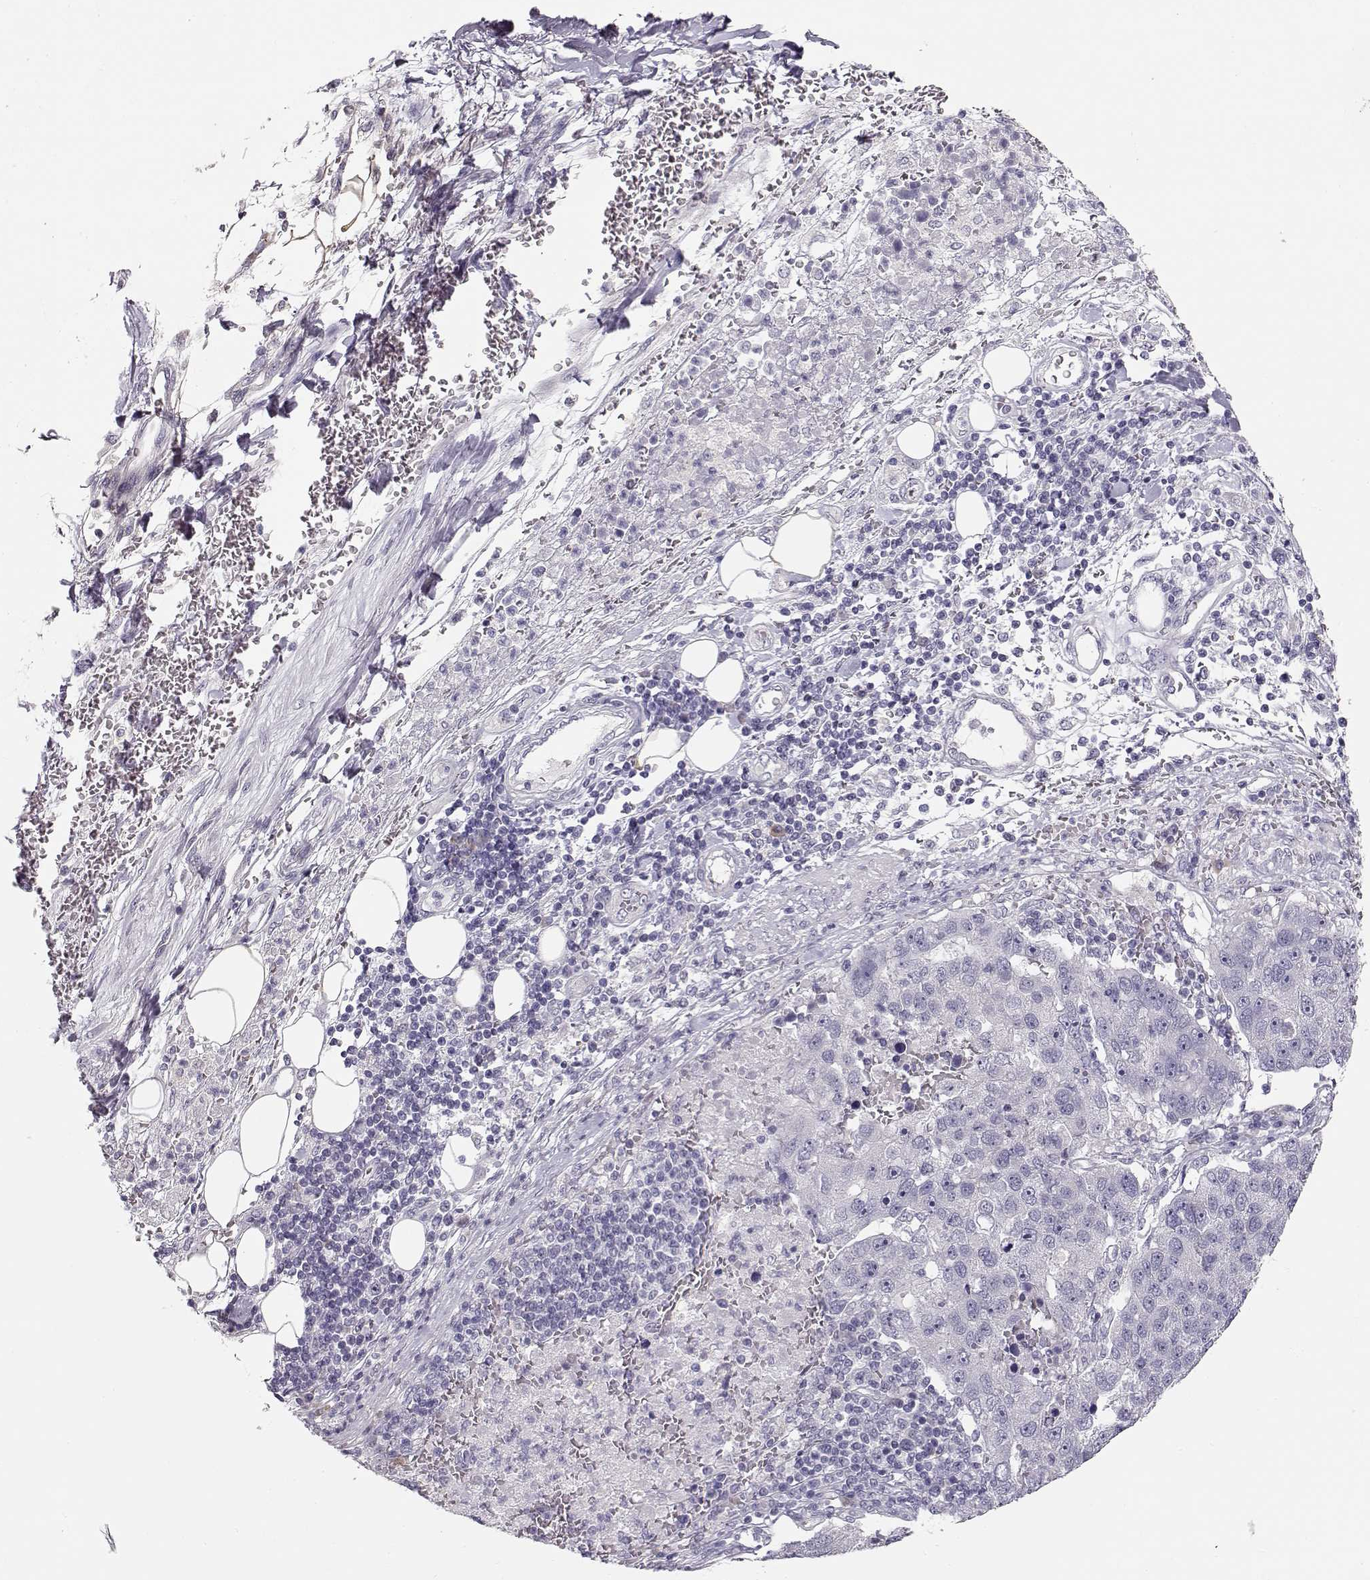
{"staining": {"intensity": "negative", "quantity": "none", "location": "none"}, "tissue": "pancreatic cancer", "cell_type": "Tumor cells", "image_type": "cancer", "snomed": [{"axis": "morphology", "description": "Adenocarcinoma, NOS"}, {"axis": "topography", "description": "Pancreas"}], "caption": "Image shows no protein staining in tumor cells of pancreatic cancer tissue. Nuclei are stained in blue.", "gene": "TTC26", "patient": {"sex": "female", "age": 61}}